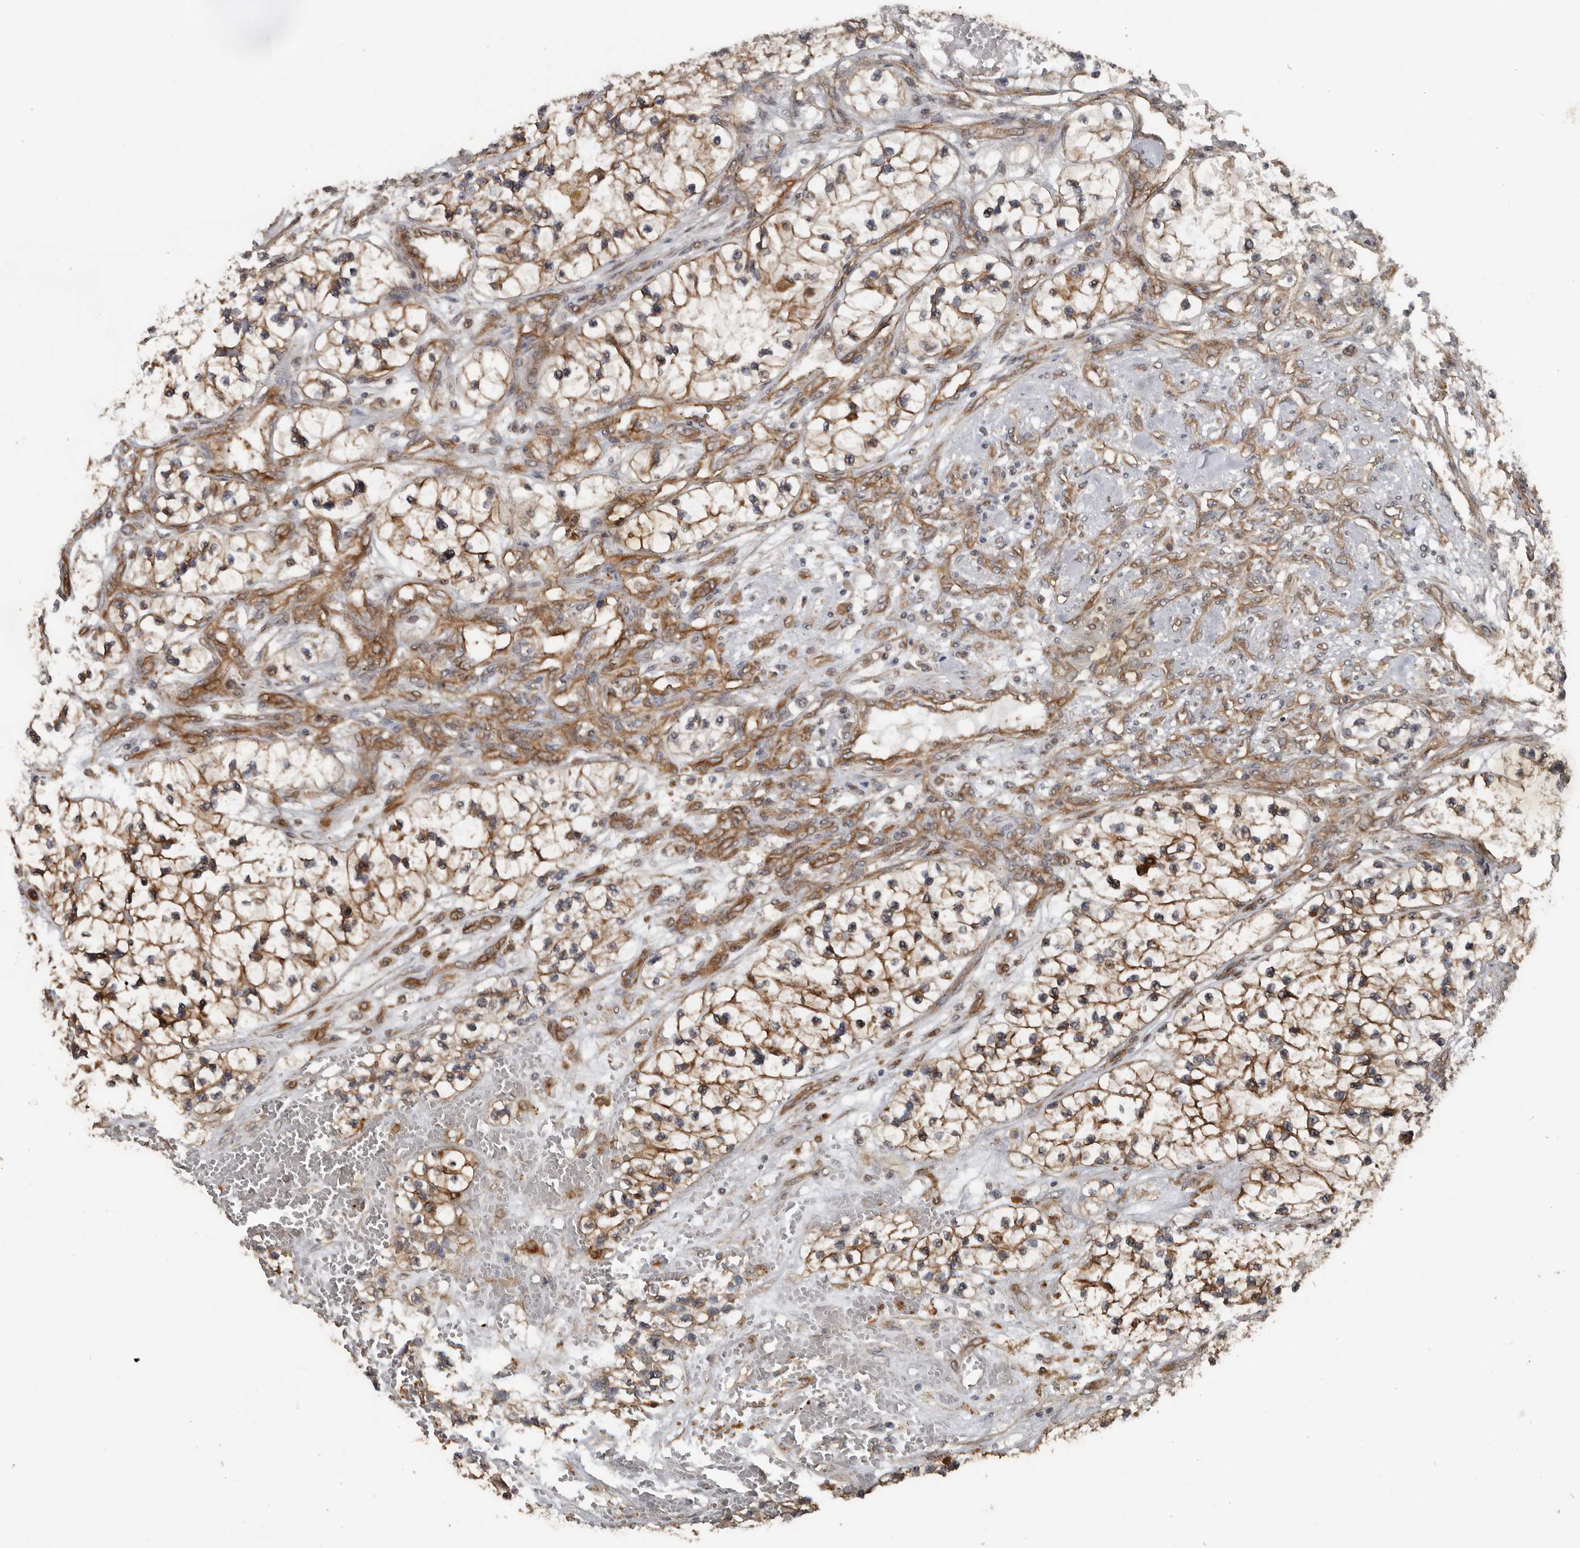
{"staining": {"intensity": "moderate", "quantity": ">75%", "location": "cytoplasmic/membranous"}, "tissue": "renal cancer", "cell_type": "Tumor cells", "image_type": "cancer", "snomed": [{"axis": "morphology", "description": "Adenocarcinoma, NOS"}, {"axis": "topography", "description": "Kidney"}], "caption": "DAB (3,3'-diaminobenzidine) immunohistochemical staining of renal adenocarcinoma displays moderate cytoplasmic/membranous protein staining in approximately >75% of tumor cells.", "gene": "EXOC3L1", "patient": {"sex": "female", "age": 57}}